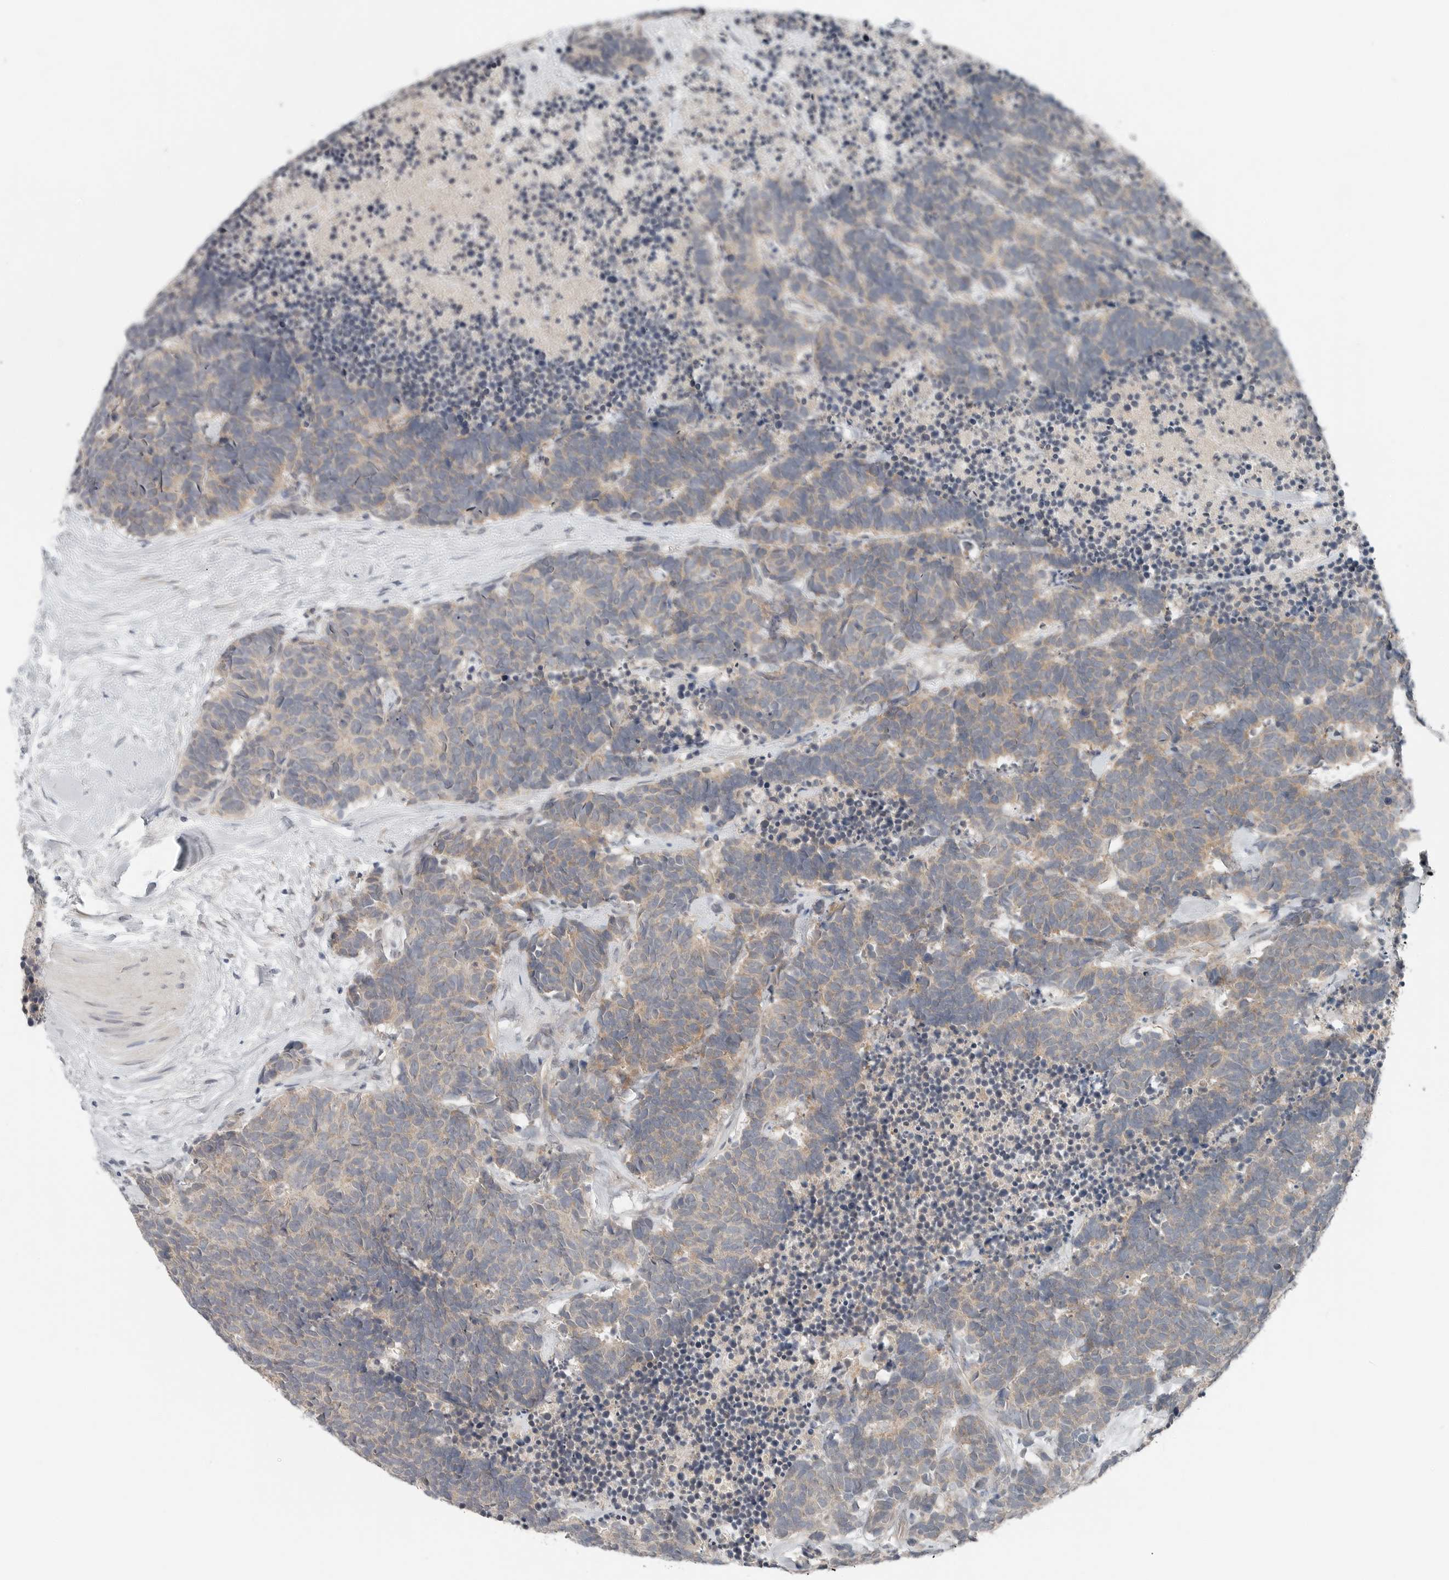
{"staining": {"intensity": "weak", "quantity": ">75%", "location": "cytoplasmic/membranous"}, "tissue": "carcinoid", "cell_type": "Tumor cells", "image_type": "cancer", "snomed": [{"axis": "morphology", "description": "Carcinoma, NOS"}, {"axis": "morphology", "description": "Carcinoid, malignant, NOS"}, {"axis": "topography", "description": "Urinary bladder"}], "caption": "Carcinoid (malignant) tissue demonstrates weak cytoplasmic/membranous expression in approximately >75% of tumor cells", "gene": "FCRLB", "patient": {"sex": "male", "age": 57}}